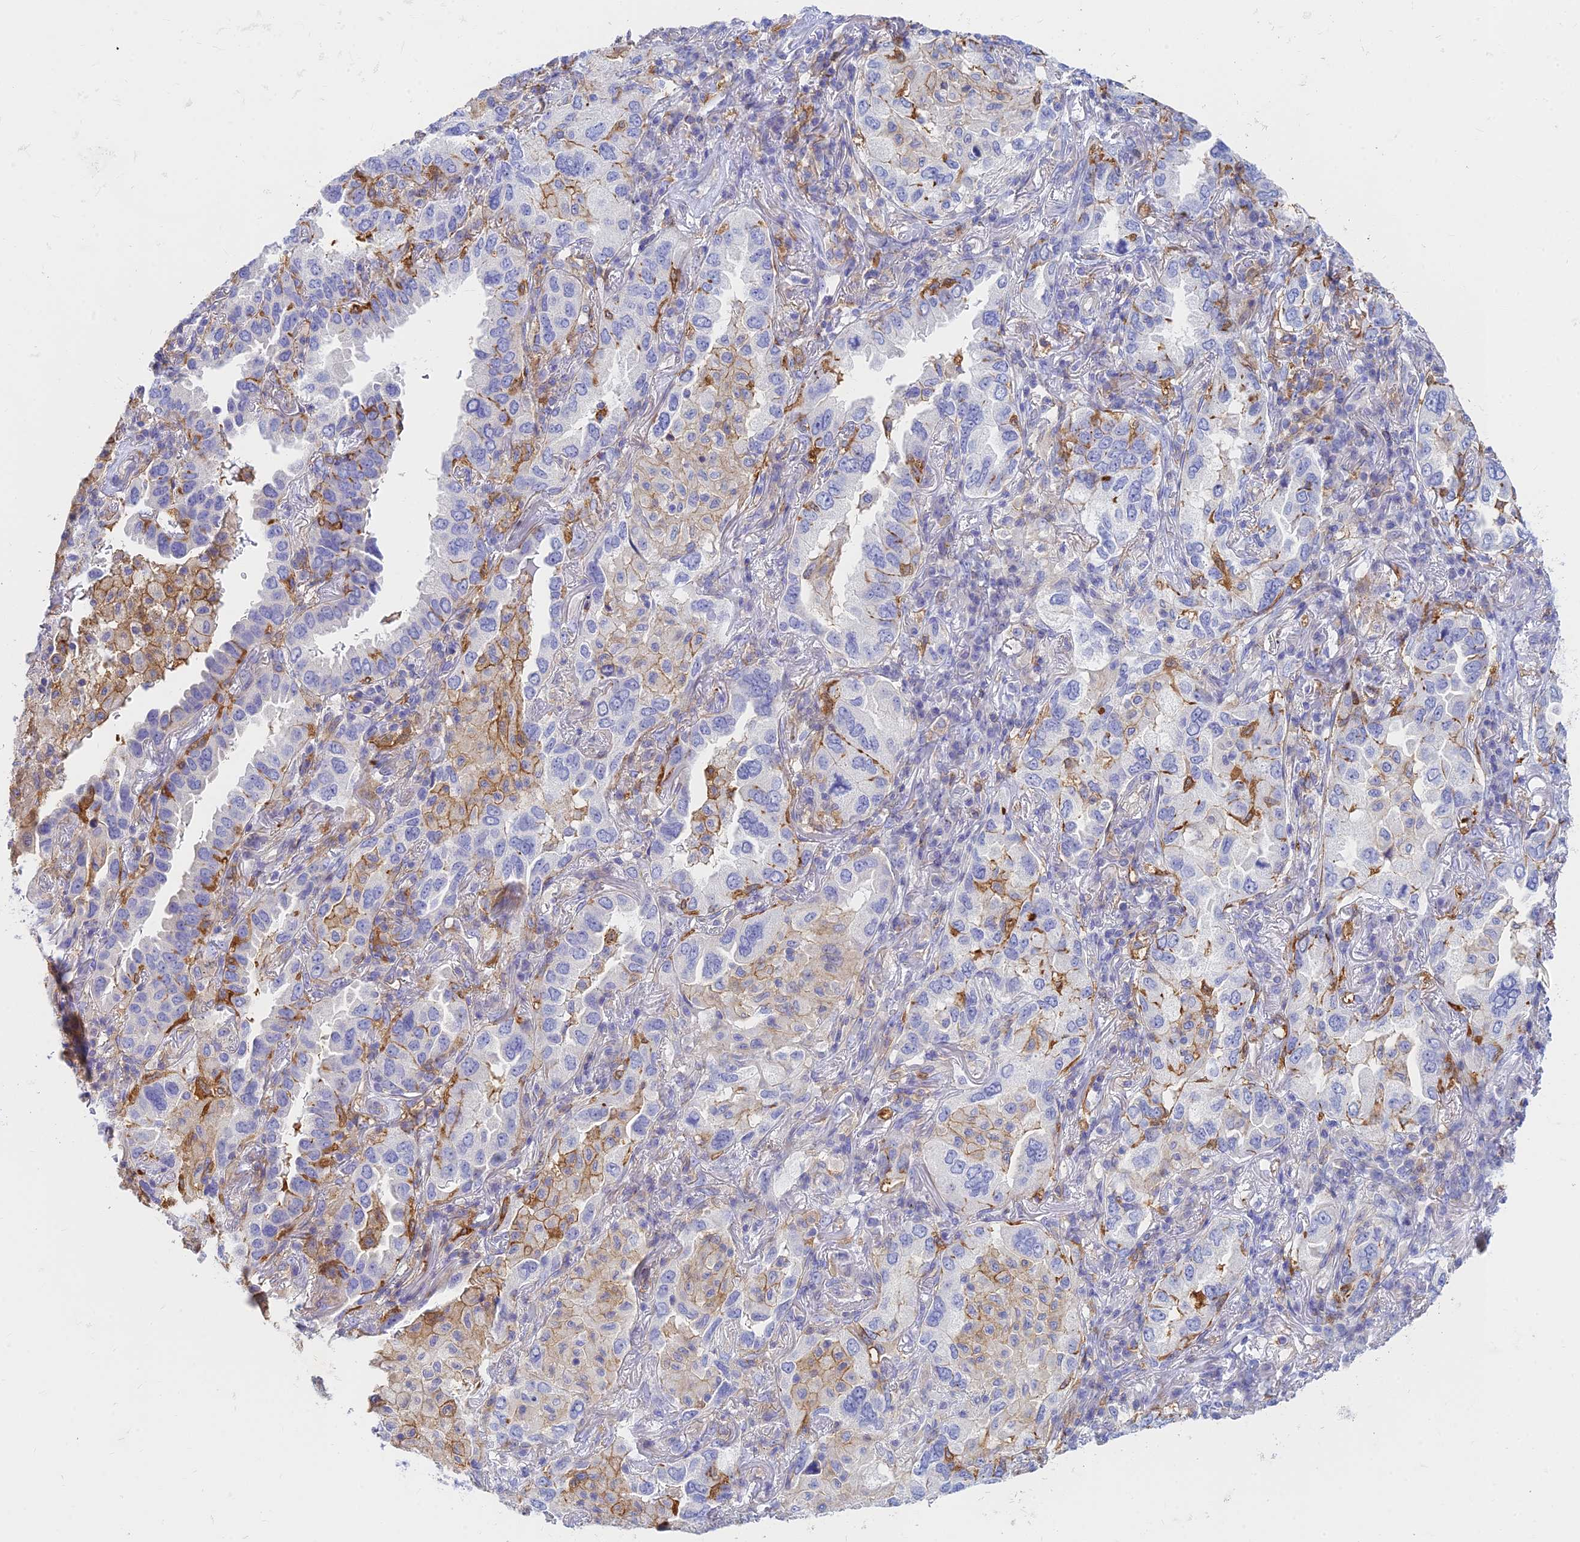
{"staining": {"intensity": "negative", "quantity": "none", "location": "none"}, "tissue": "lung cancer", "cell_type": "Tumor cells", "image_type": "cancer", "snomed": [{"axis": "morphology", "description": "Adenocarcinoma, NOS"}, {"axis": "topography", "description": "Lung"}], "caption": "Photomicrograph shows no protein positivity in tumor cells of lung cancer tissue. Nuclei are stained in blue.", "gene": "STRN4", "patient": {"sex": "female", "age": 69}}